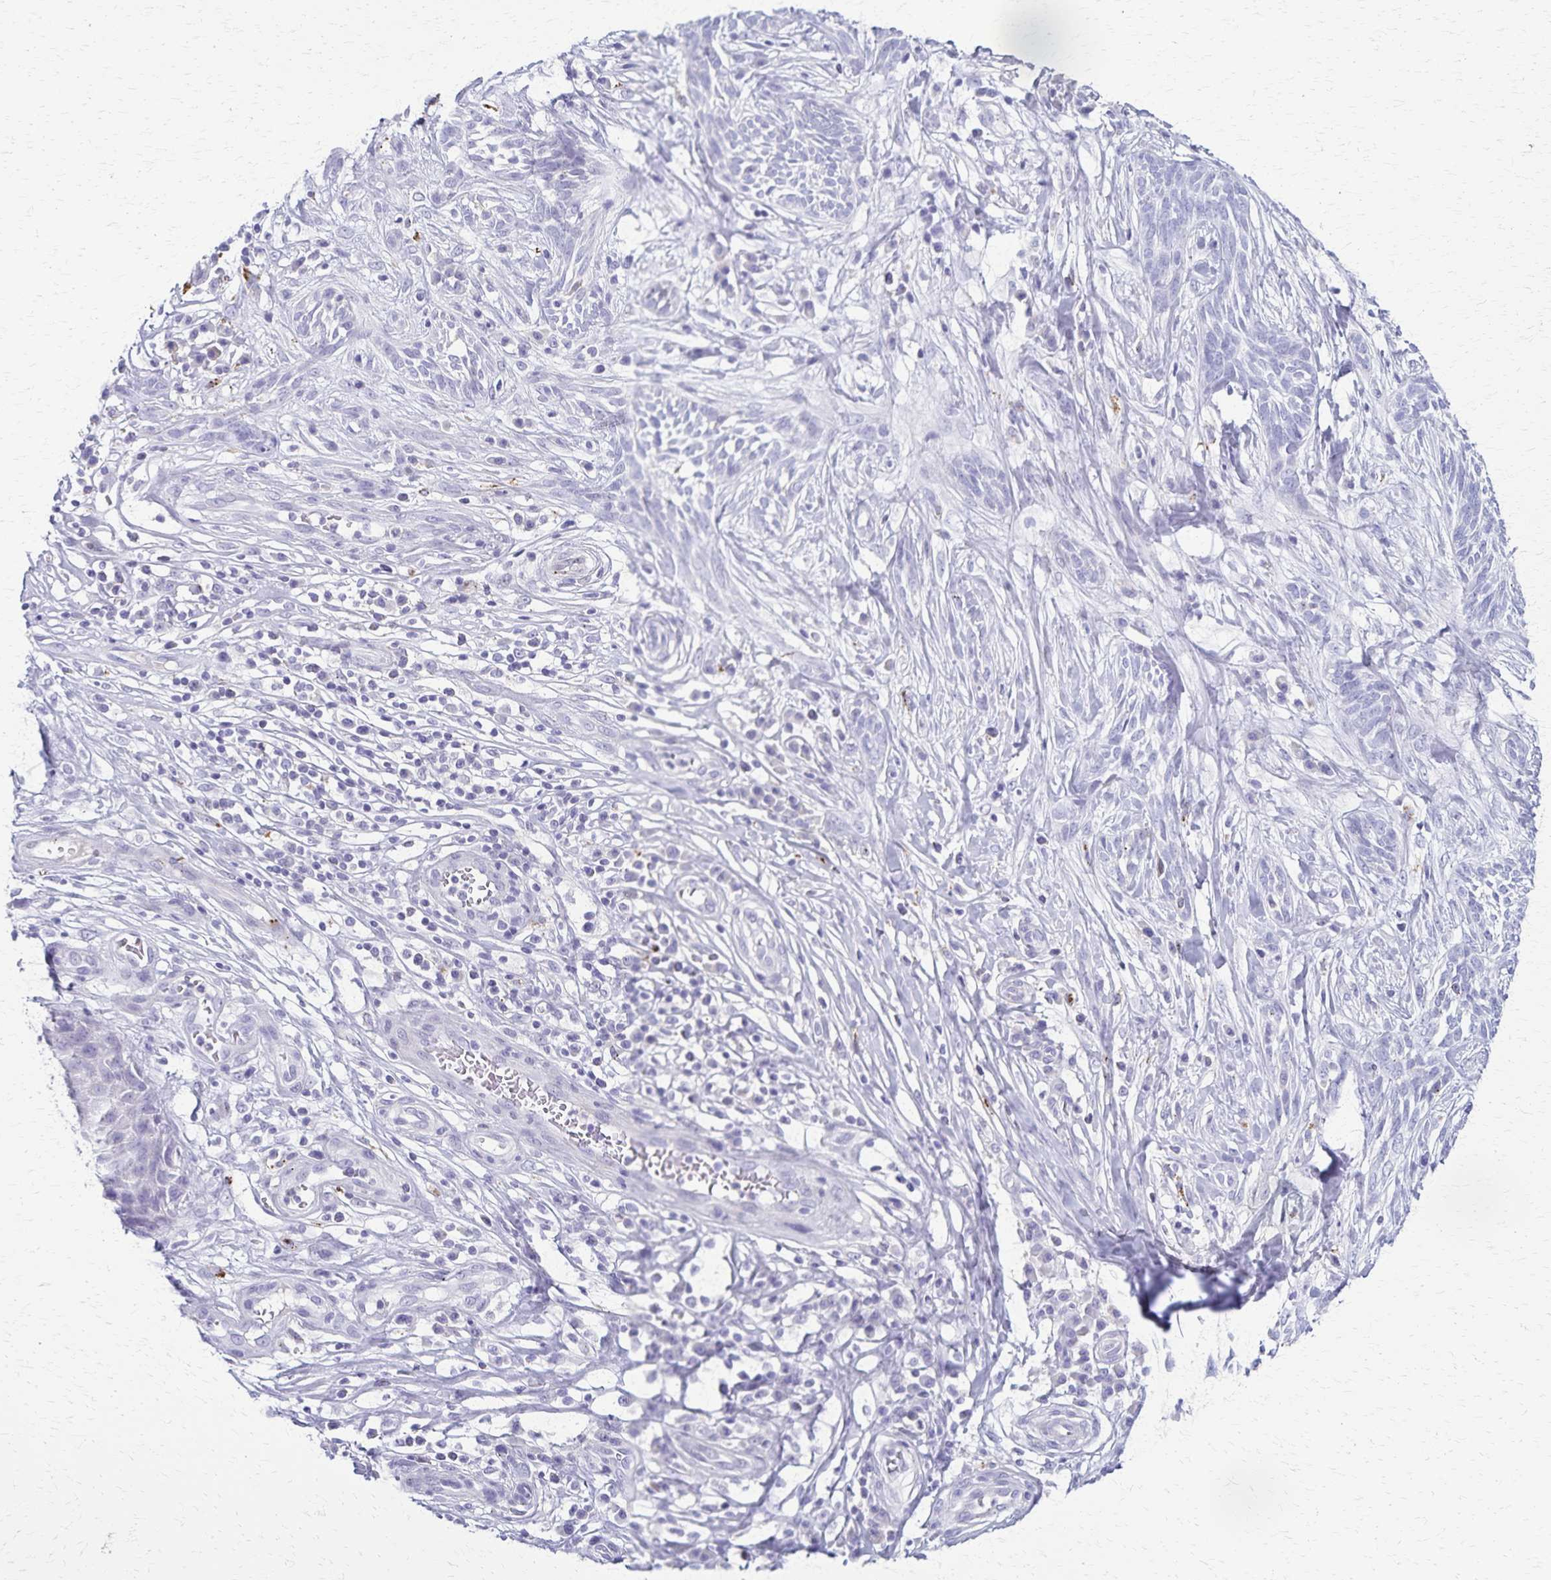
{"staining": {"intensity": "negative", "quantity": "none", "location": "none"}, "tissue": "skin cancer", "cell_type": "Tumor cells", "image_type": "cancer", "snomed": [{"axis": "morphology", "description": "Basal cell carcinoma"}, {"axis": "topography", "description": "Skin"}, {"axis": "topography", "description": "Skin, foot"}], "caption": "Immunohistochemical staining of skin basal cell carcinoma displays no significant positivity in tumor cells. (DAB (3,3'-diaminobenzidine) IHC, high magnification).", "gene": "TMEM60", "patient": {"sex": "female", "age": 86}}